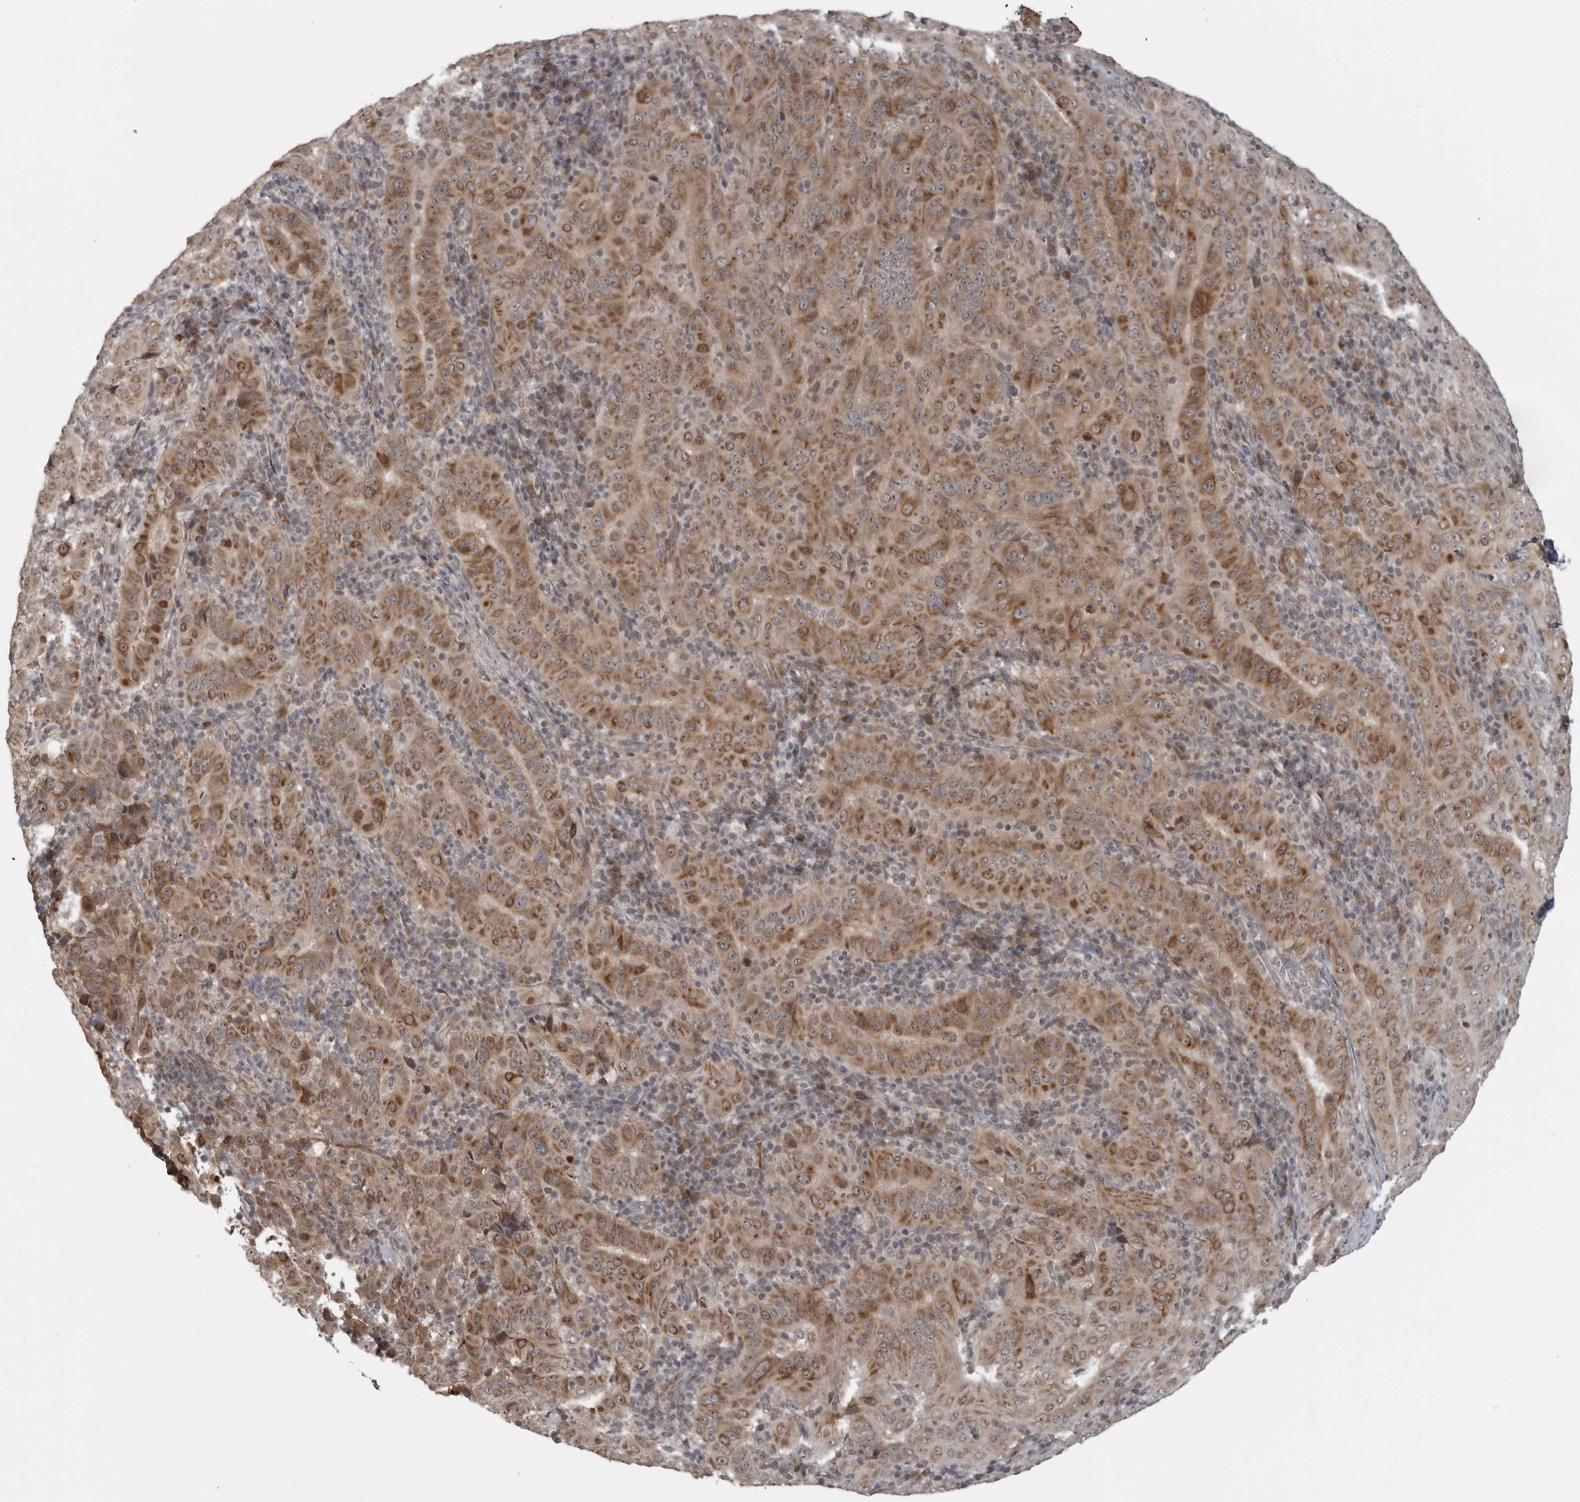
{"staining": {"intensity": "moderate", "quantity": ">75%", "location": "cytoplasmic/membranous"}, "tissue": "pancreatic cancer", "cell_type": "Tumor cells", "image_type": "cancer", "snomed": [{"axis": "morphology", "description": "Adenocarcinoma, NOS"}, {"axis": "topography", "description": "Pancreas"}], "caption": "IHC of human pancreatic cancer (adenocarcinoma) shows medium levels of moderate cytoplasmic/membranous positivity in approximately >75% of tumor cells.", "gene": "FAAP100", "patient": {"sex": "male", "age": 63}}